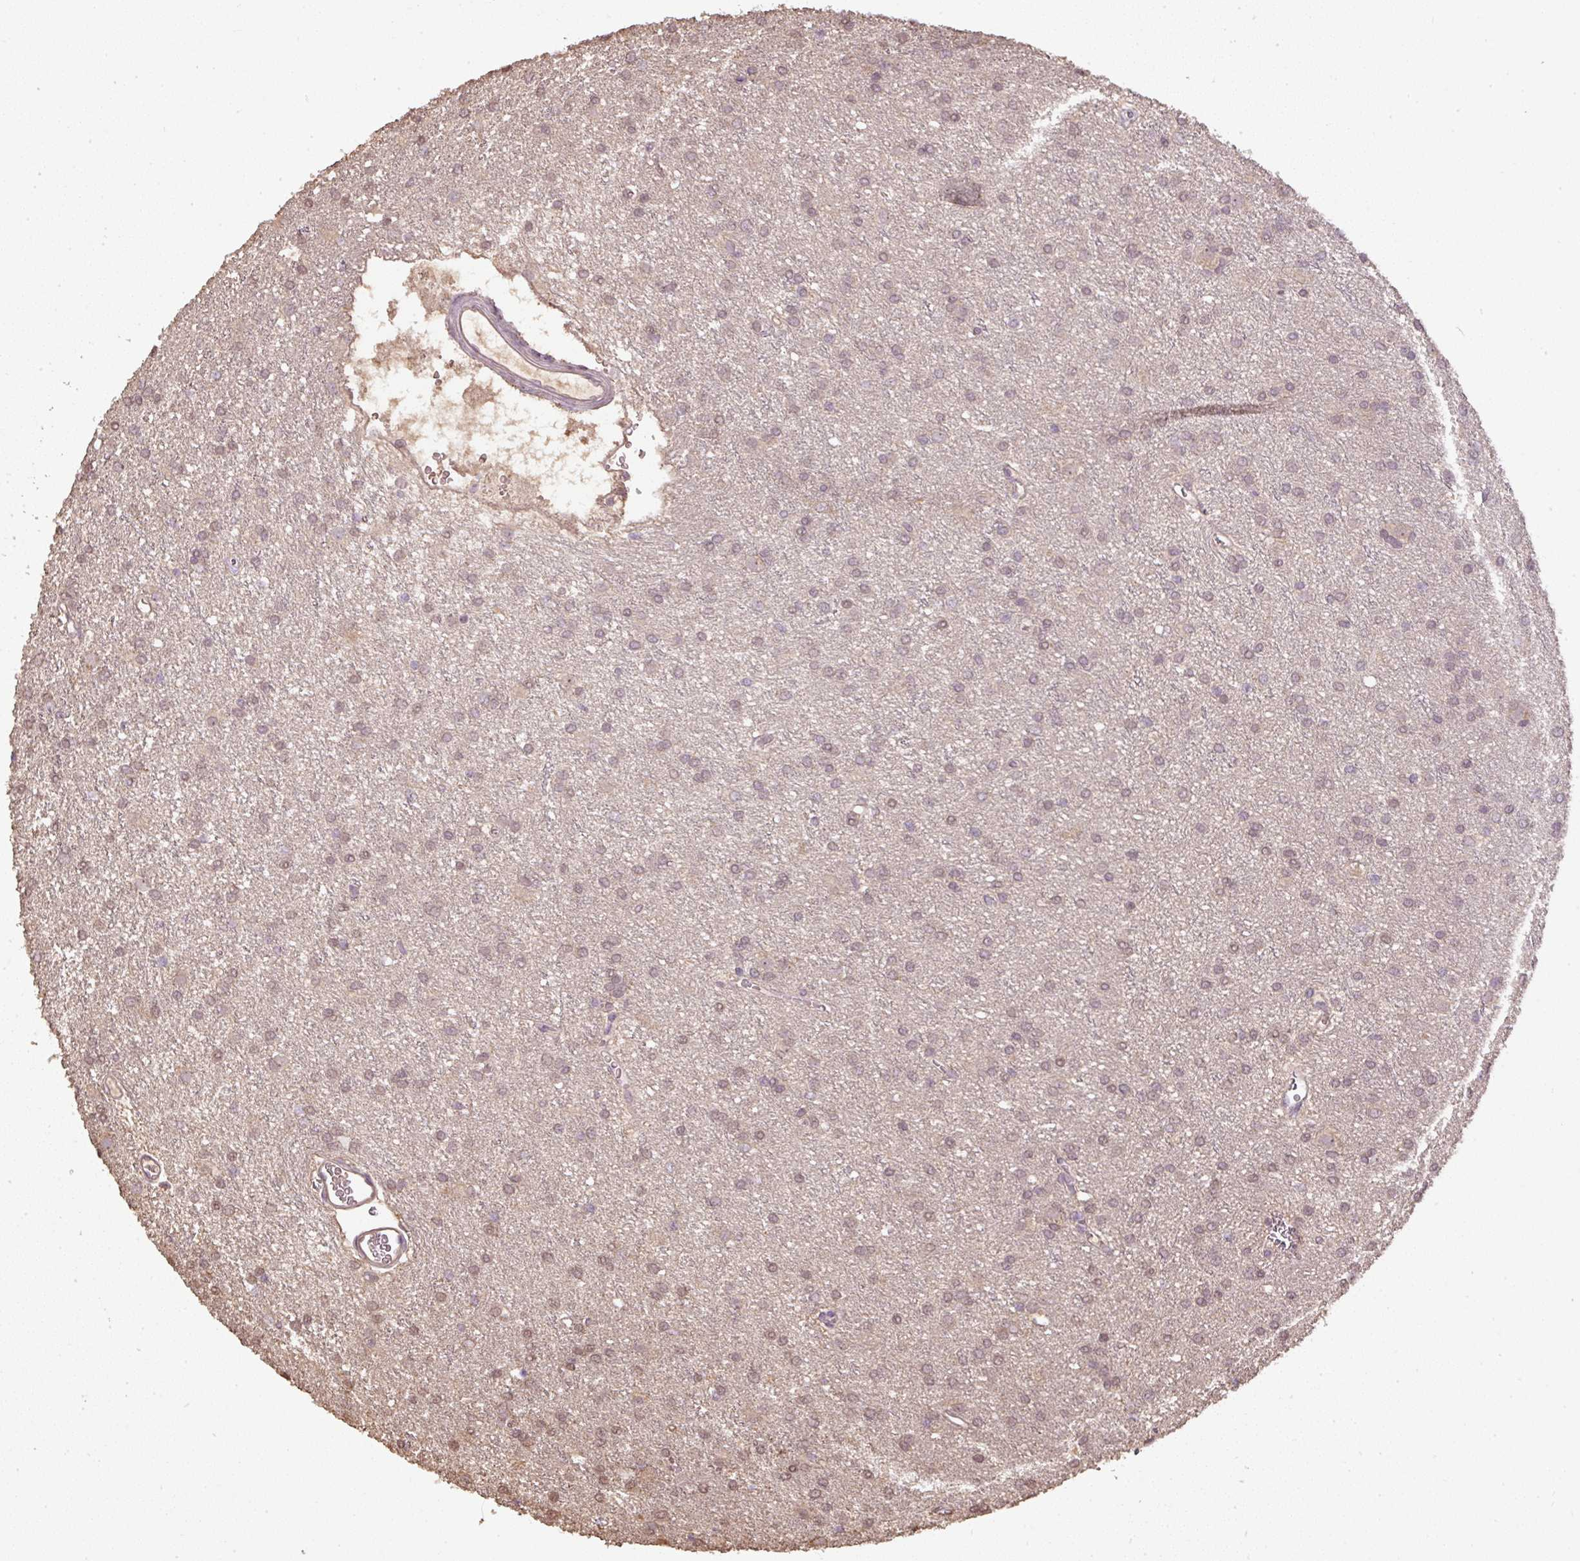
{"staining": {"intensity": "weak", "quantity": ">75%", "location": "nuclear"}, "tissue": "glioma", "cell_type": "Tumor cells", "image_type": "cancer", "snomed": [{"axis": "morphology", "description": "Glioma, malignant, High grade"}, {"axis": "topography", "description": "Brain"}], "caption": "A brown stain shows weak nuclear expression of a protein in human glioma tumor cells.", "gene": "TMEM170B", "patient": {"sex": "female", "age": 50}}